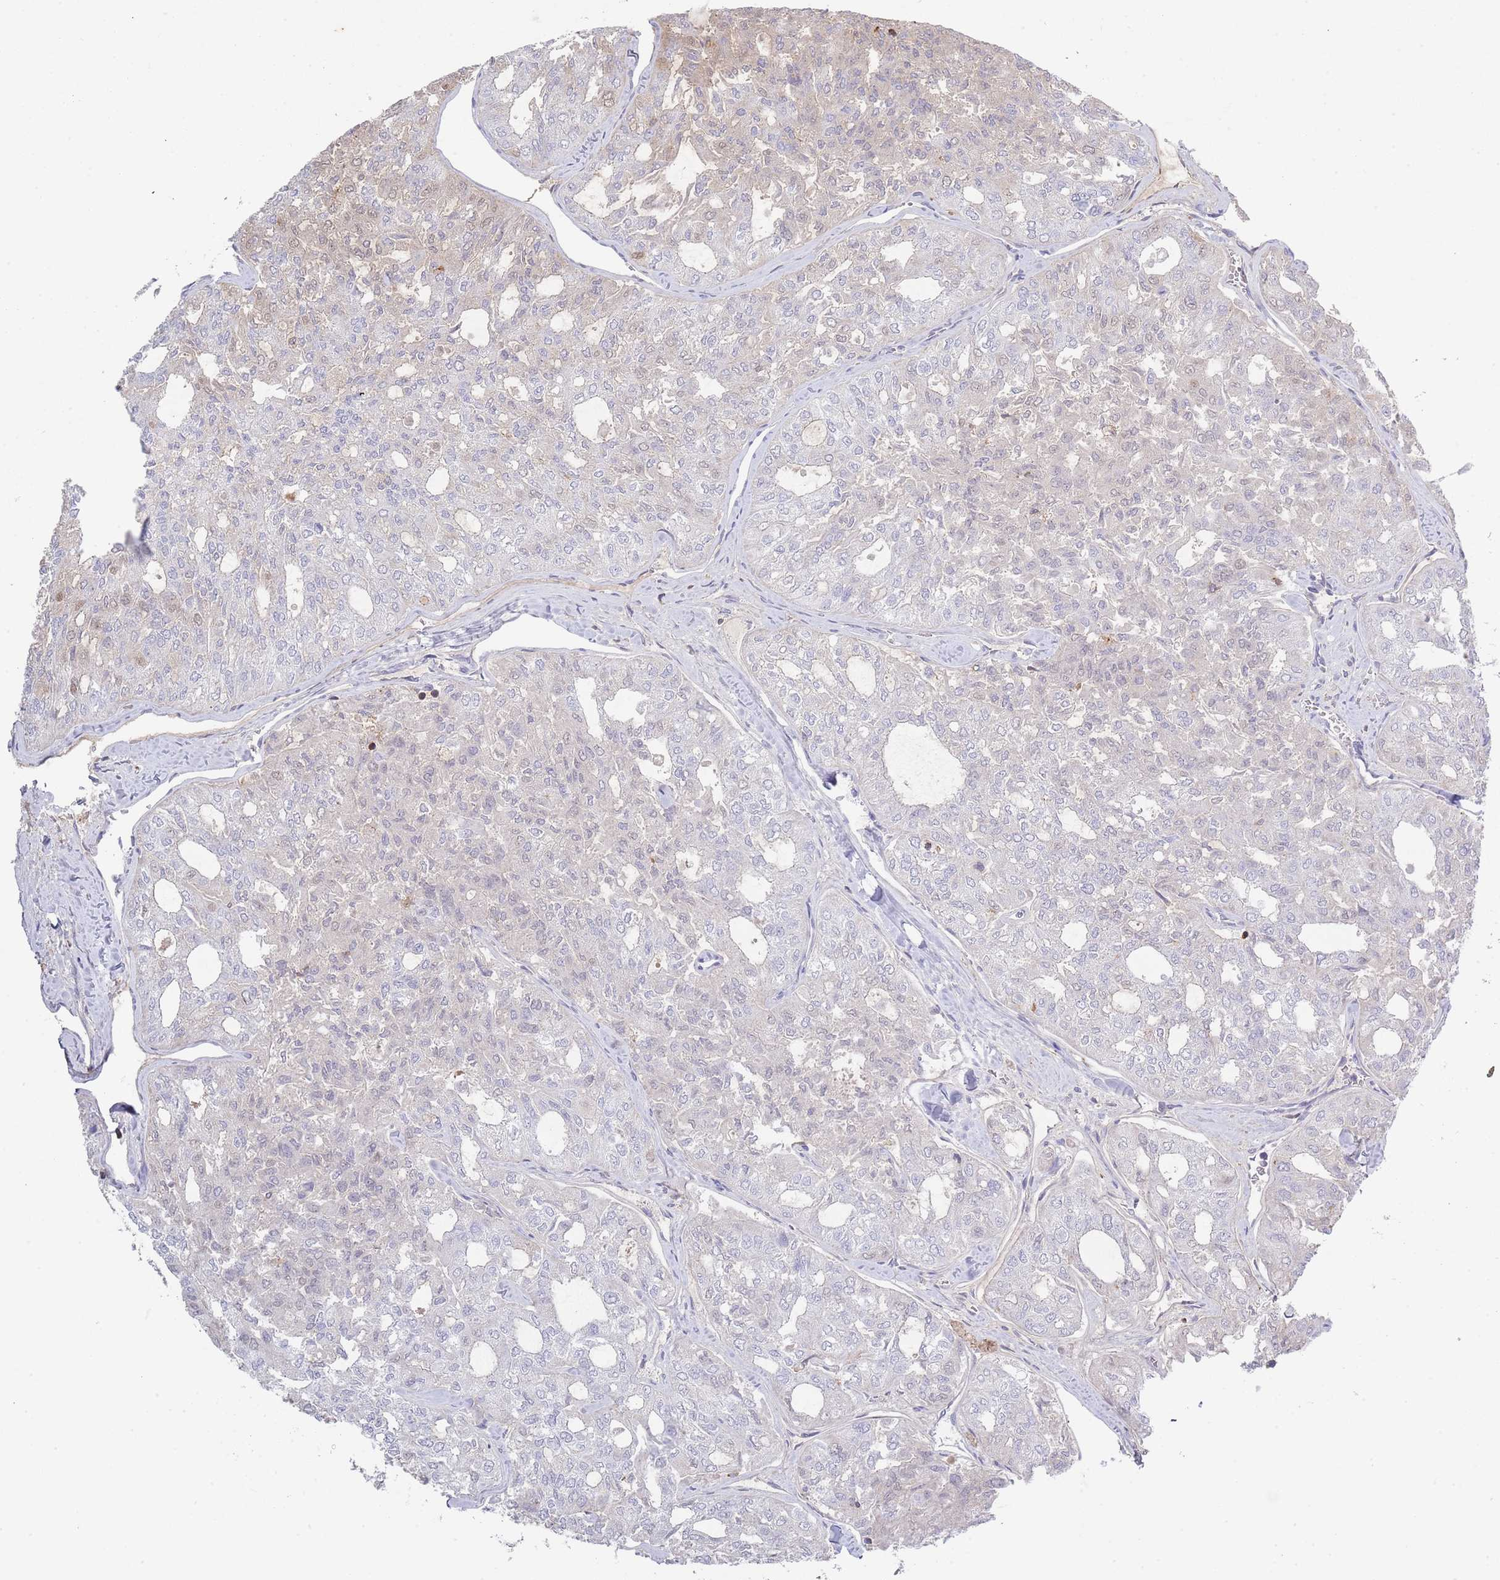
{"staining": {"intensity": "negative", "quantity": "none", "location": "none"}, "tissue": "thyroid cancer", "cell_type": "Tumor cells", "image_type": "cancer", "snomed": [{"axis": "morphology", "description": "Follicular adenoma carcinoma, NOS"}, {"axis": "topography", "description": "Thyroid gland"}], "caption": "Immunohistochemistry of human thyroid follicular adenoma carcinoma displays no positivity in tumor cells.", "gene": "LPXN", "patient": {"sex": "male", "age": 75}}